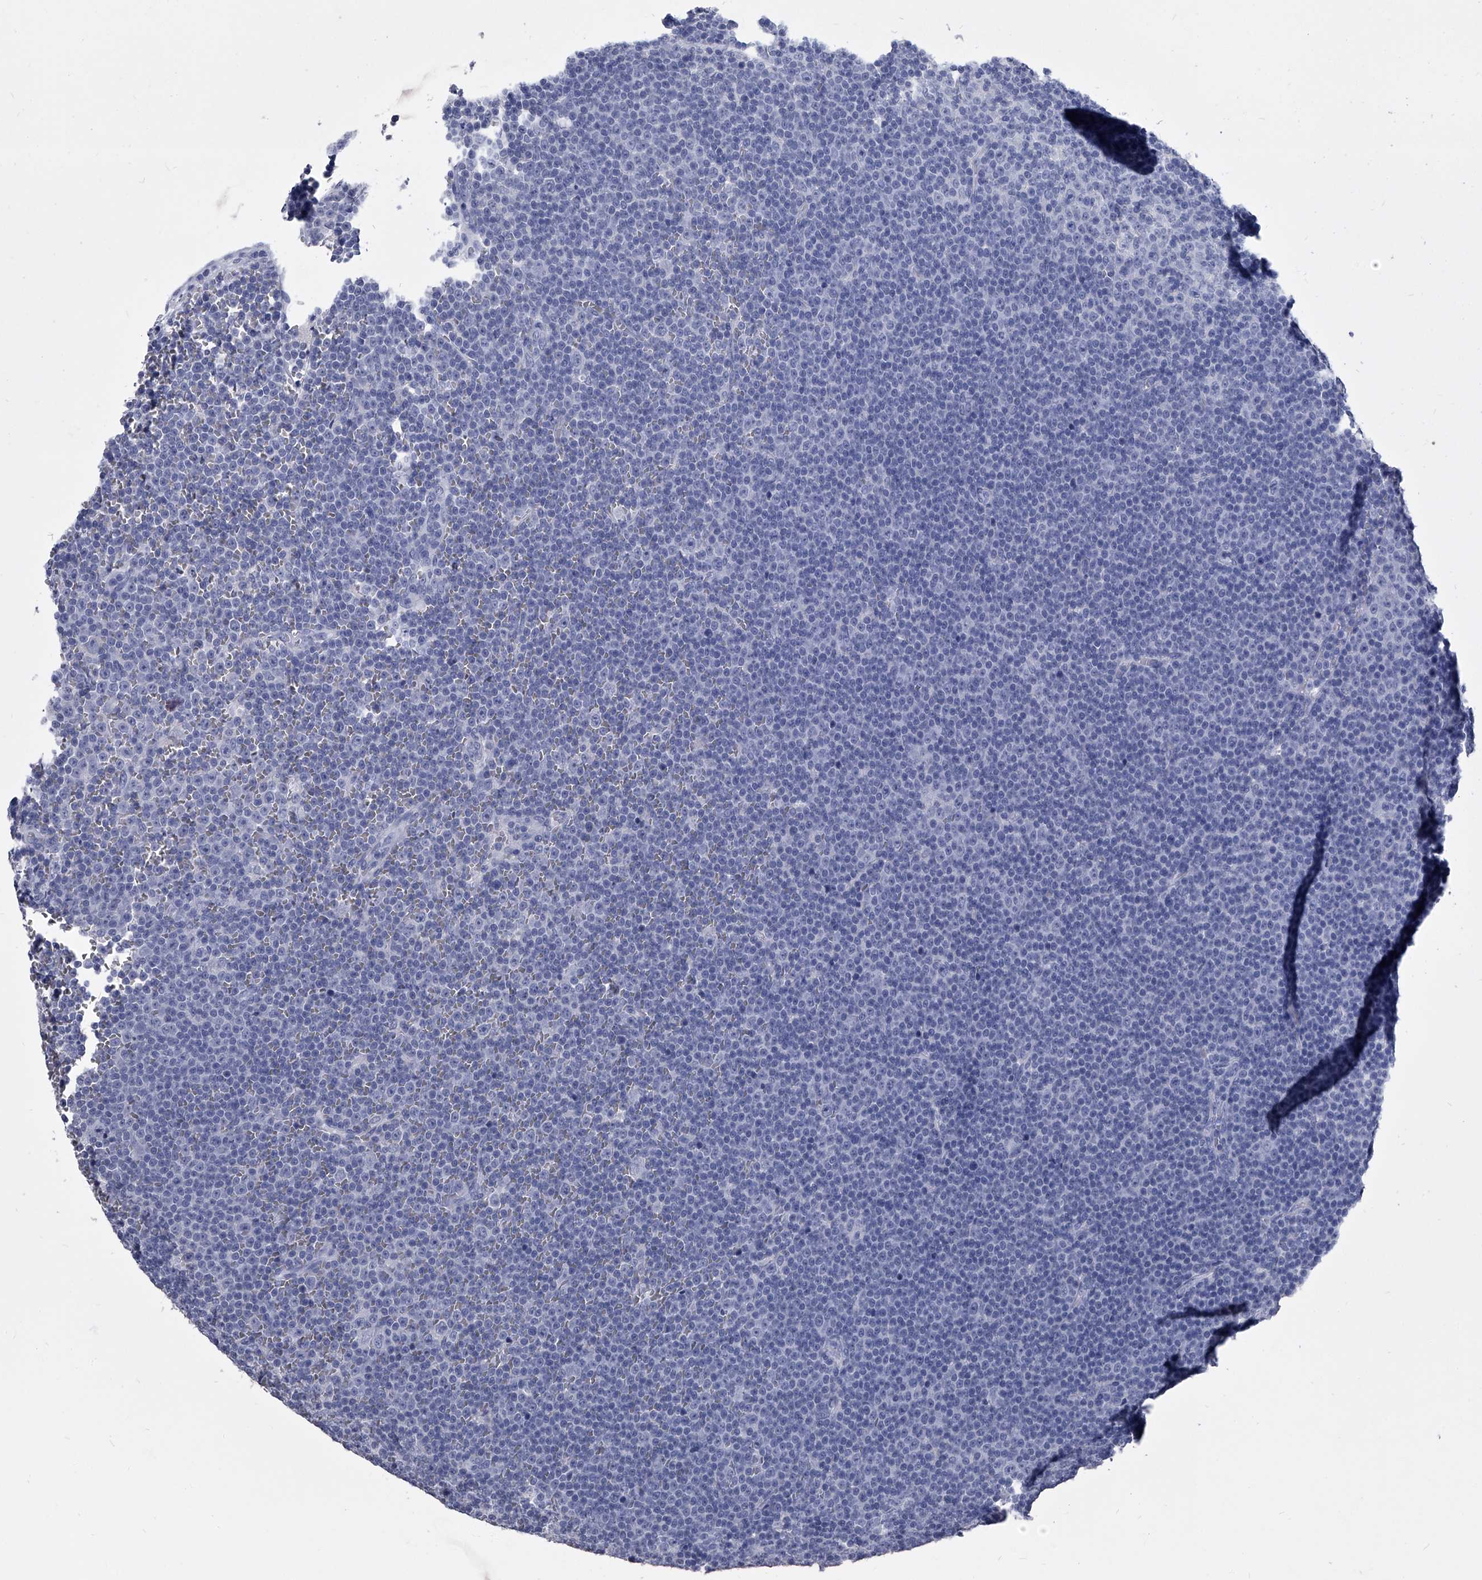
{"staining": {"intensity": "negative", "quantity": "none", "location": "none"}, "tissue": "lymphoma", "cell_type": "Tumor cells", "image_type": "cancer", "snomed": [{"axis": "morphology", "description": "Malignant lymphoma, non-Hodgkin's type, Low grade"}, {"axis": "topography", "description": "Lymph node"}], "caption": "Immunohistochemical staining of low-grade malignant lymphoma, non-Hodgkin's type demonstrates no significant expression in tumor cells. (Stains: DAB (3,3'-diaminobenzidine) immunohistochemistry with hematoxylin counter stain, Microscopy: brightfield microscopy at high magnification).", "gene": "BCAS1", "patient": {"sex": "female", "age": 67}}